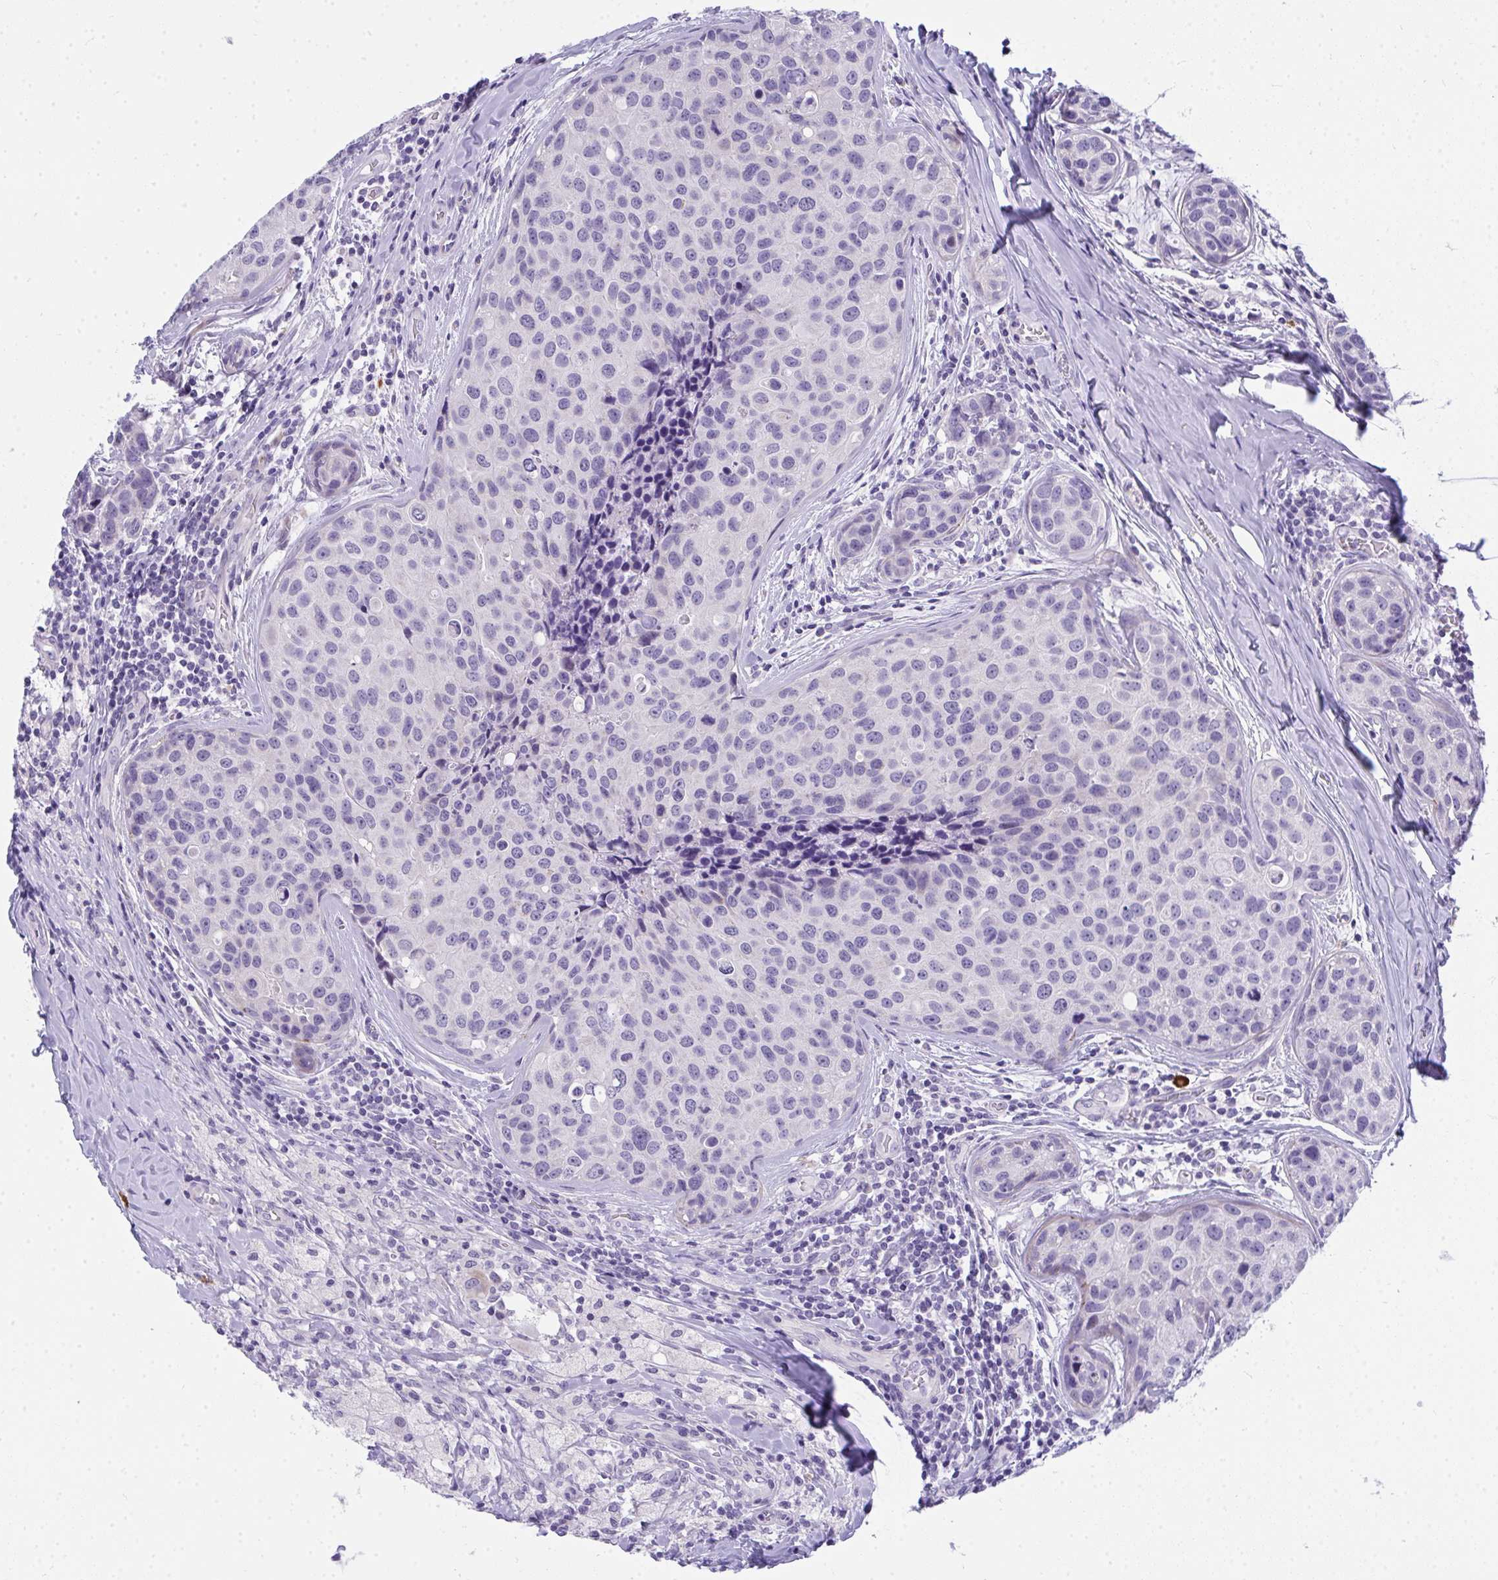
{"staining": {"intensity": "negative", "quantity": "none", "location": "none"}, "tissue": "breast cancer", "cell_type": "Tumor cells", "image_type": "cancer", "snomed": [{"axis": "morphology", "description": "Duct carcinoma"}, {"axis": "topography", "description": "Breast"}], "caption": "Immunohistochemistry photomicrograph of human breast cancer stained for a protein (brown), which reveals no expression in tumor cells.", "gene": "TSBP1", "patient": {"sex": "female", "age": 24}}